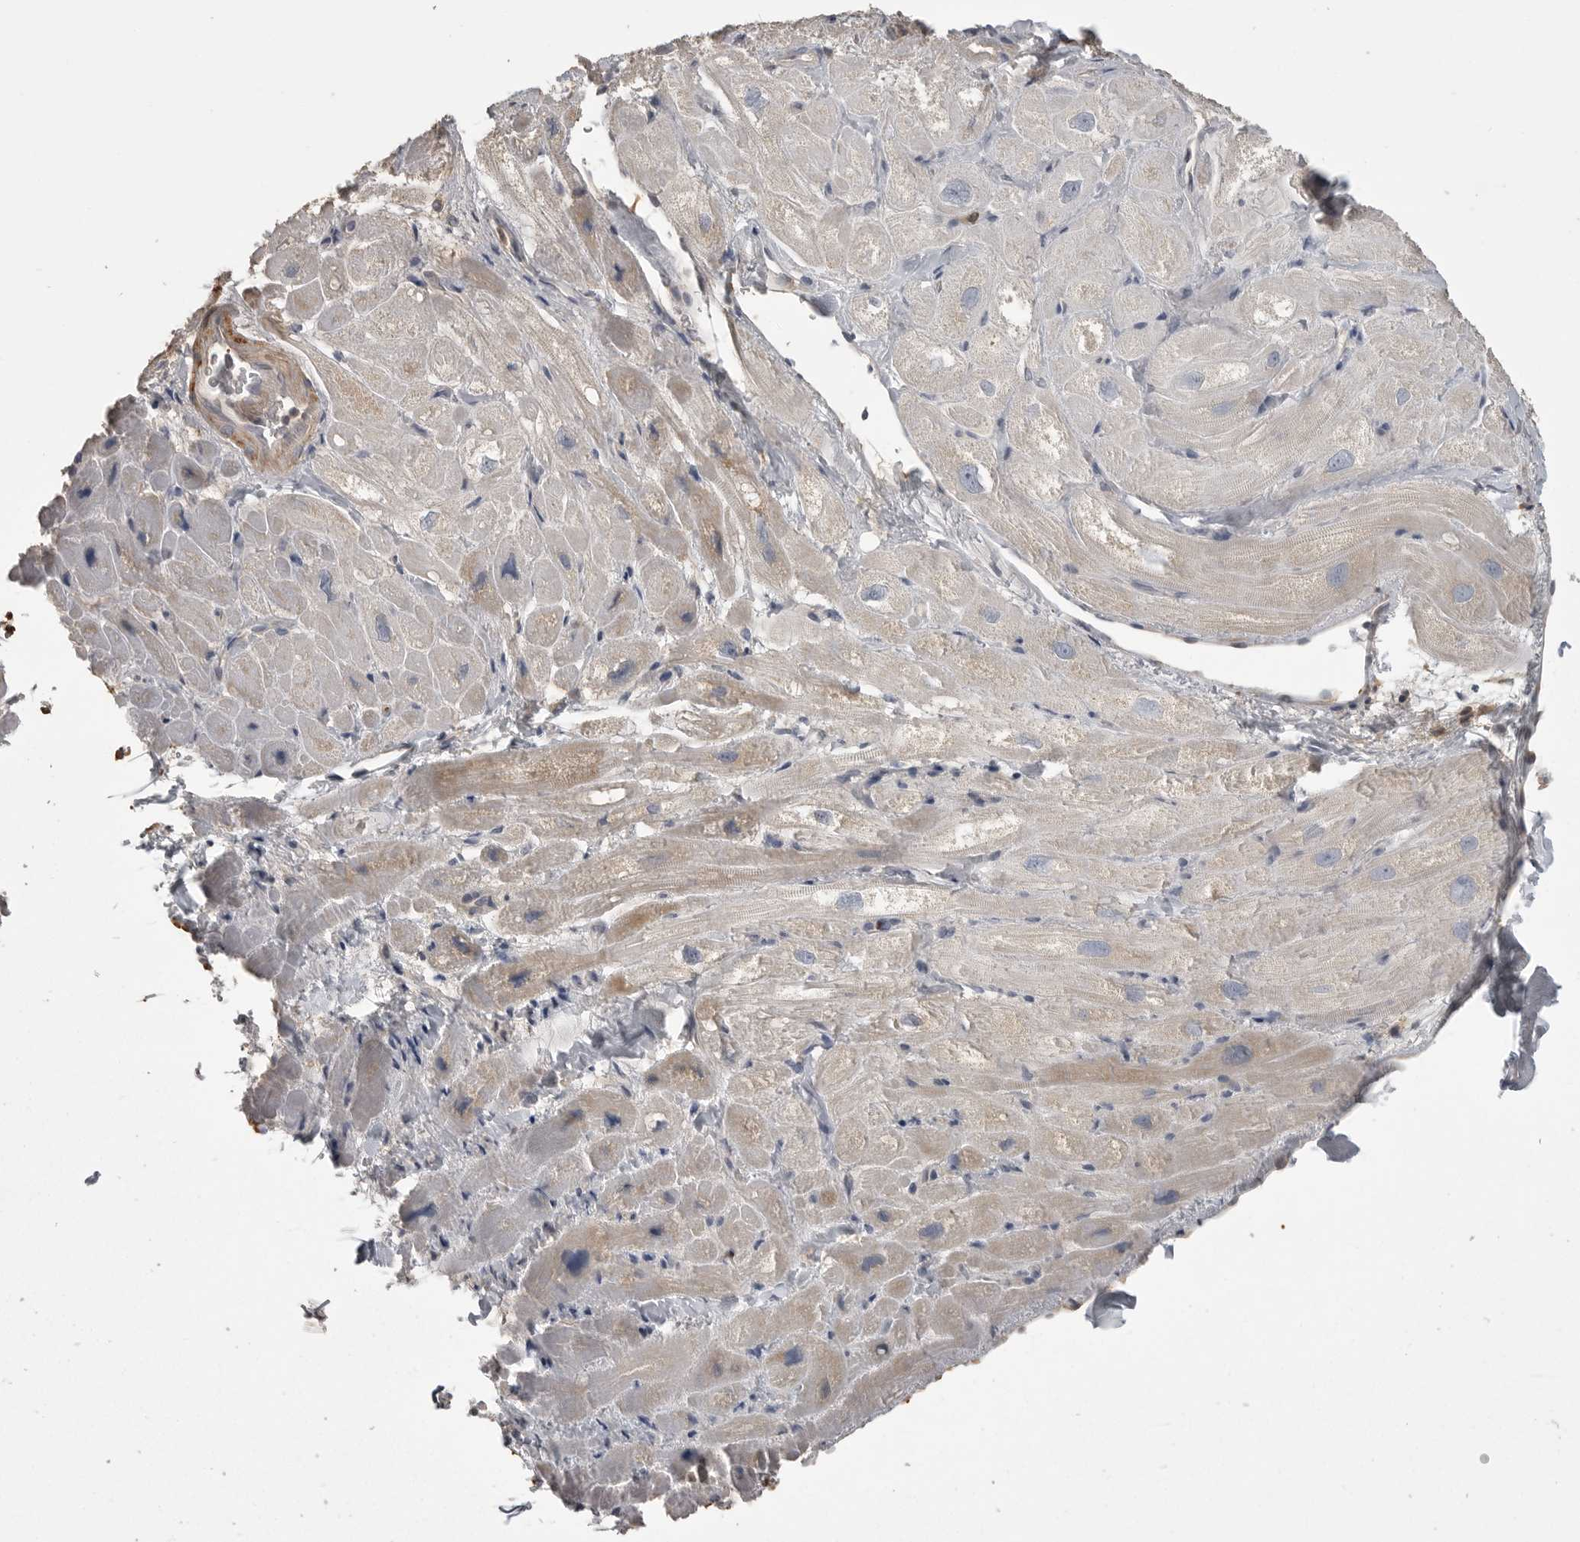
{"staining": {"intensity": "moderate", "quantity": "25%-75%", "location": "cytoplasmic/membranous"}, "tissue": "heart muscle", "cell_type": "Cardiomyocytes", "image_type": "normal", "snomed": [{"axis": "morphology", "description": "Normal tissue, NOS"}, {"axis": "topography", "description": "Heart"}], "caption": "The immunohistochemical stain shows moderate cytoplasmic/membranous expression in cardiomyocytes of normal heart muscle.", "gene": "CMTM6", "patient": {"sex": "male", "age": 49}}